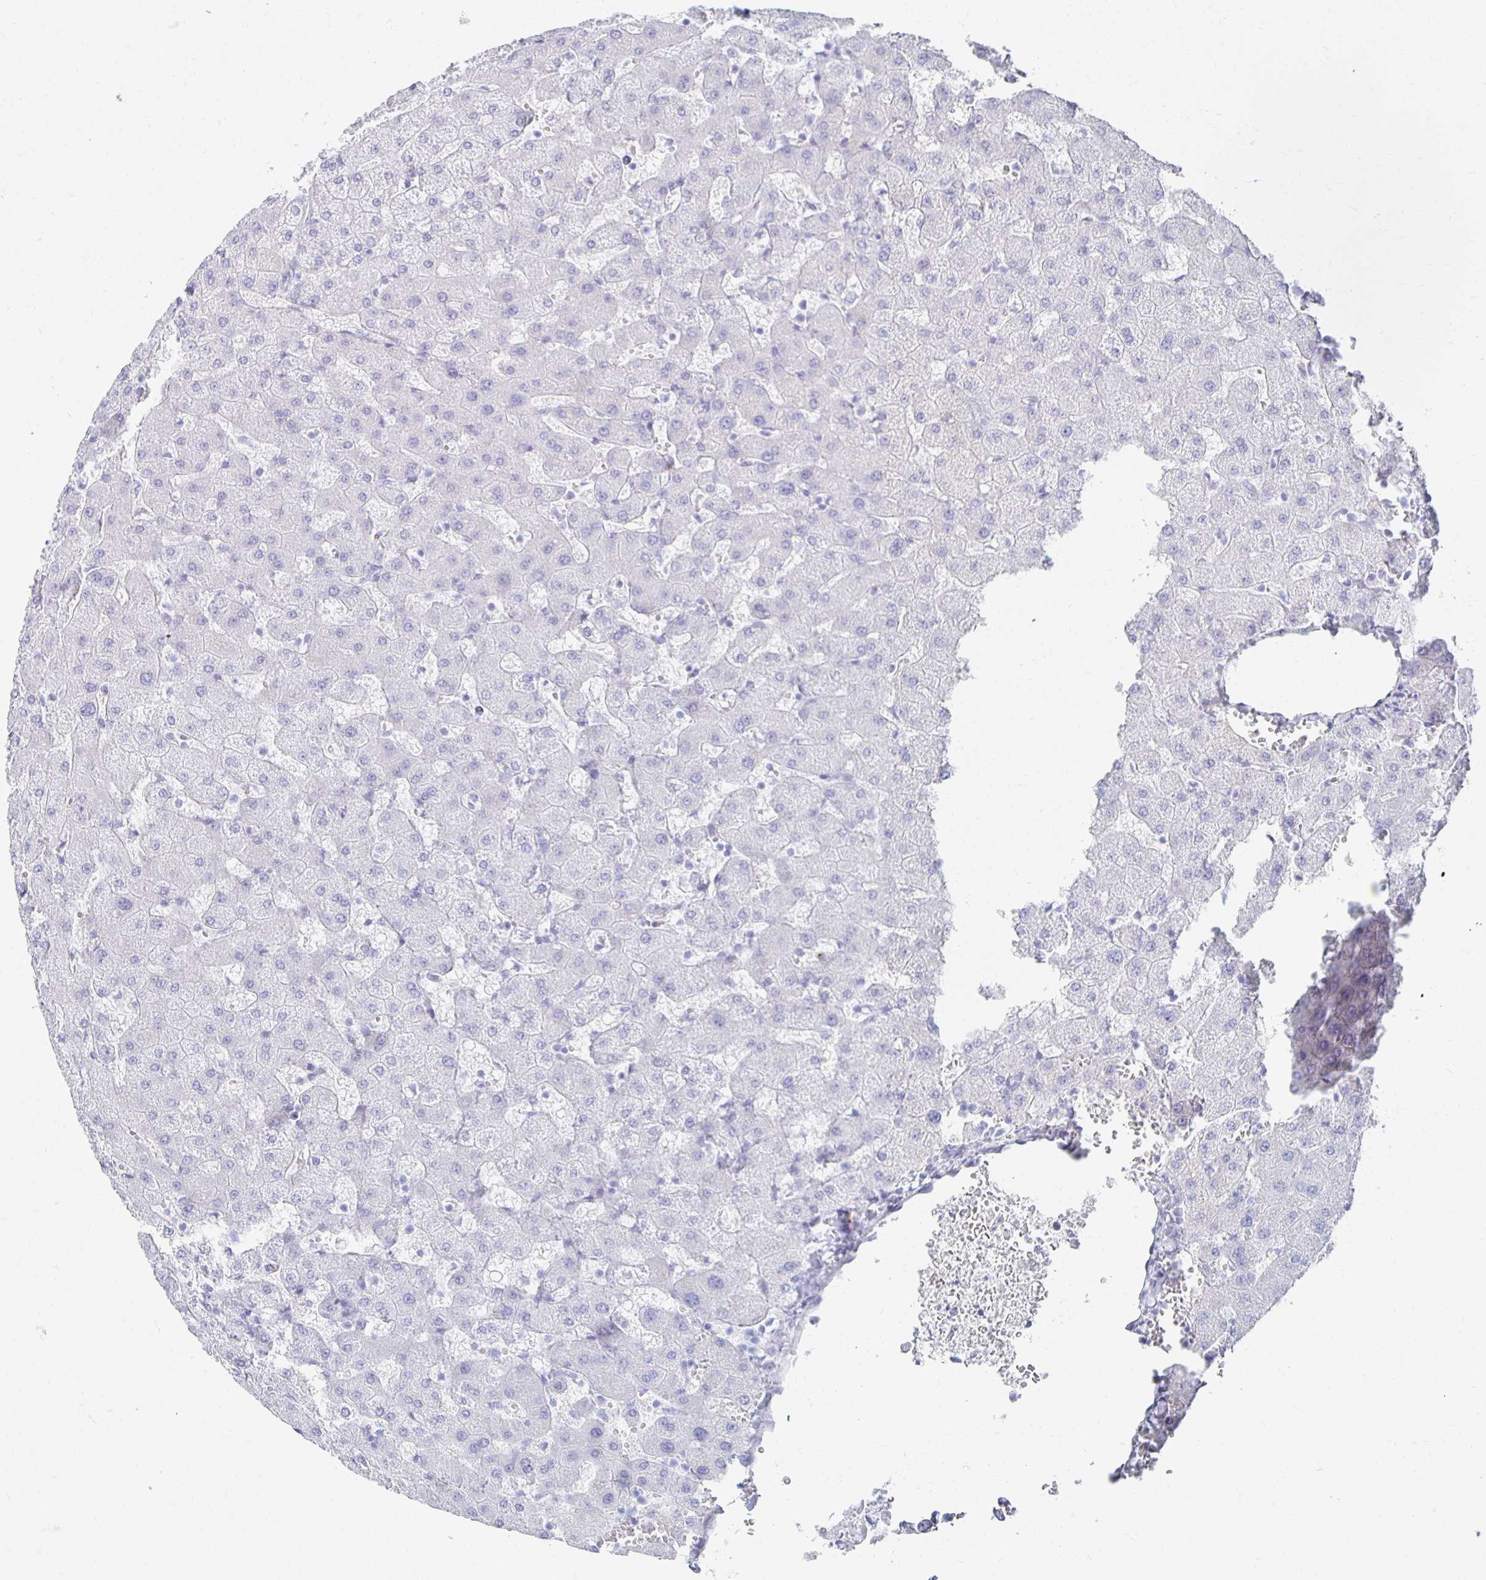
{"staining": {"intensity": "negative", "quantity": "none", "location": "none"}, "tissue": "liver", "cell_type": "Cholangiocytes", "image_type": "normal", "snomed": [{"axis": "morphology", "description": "Normal tissue, NOS"}, {"axis": "topography", "description": "Liver"}], "caption": "IHC of benign liver shows no staining in cholangiocytes. (DAB (3,3'-diaminobenzidine) immunohistochemistry (IHC) visualized using brightfield microscopy, high magnification).", "gene": "PRDM7", "patient": {"sex": "female", "age": 63}}